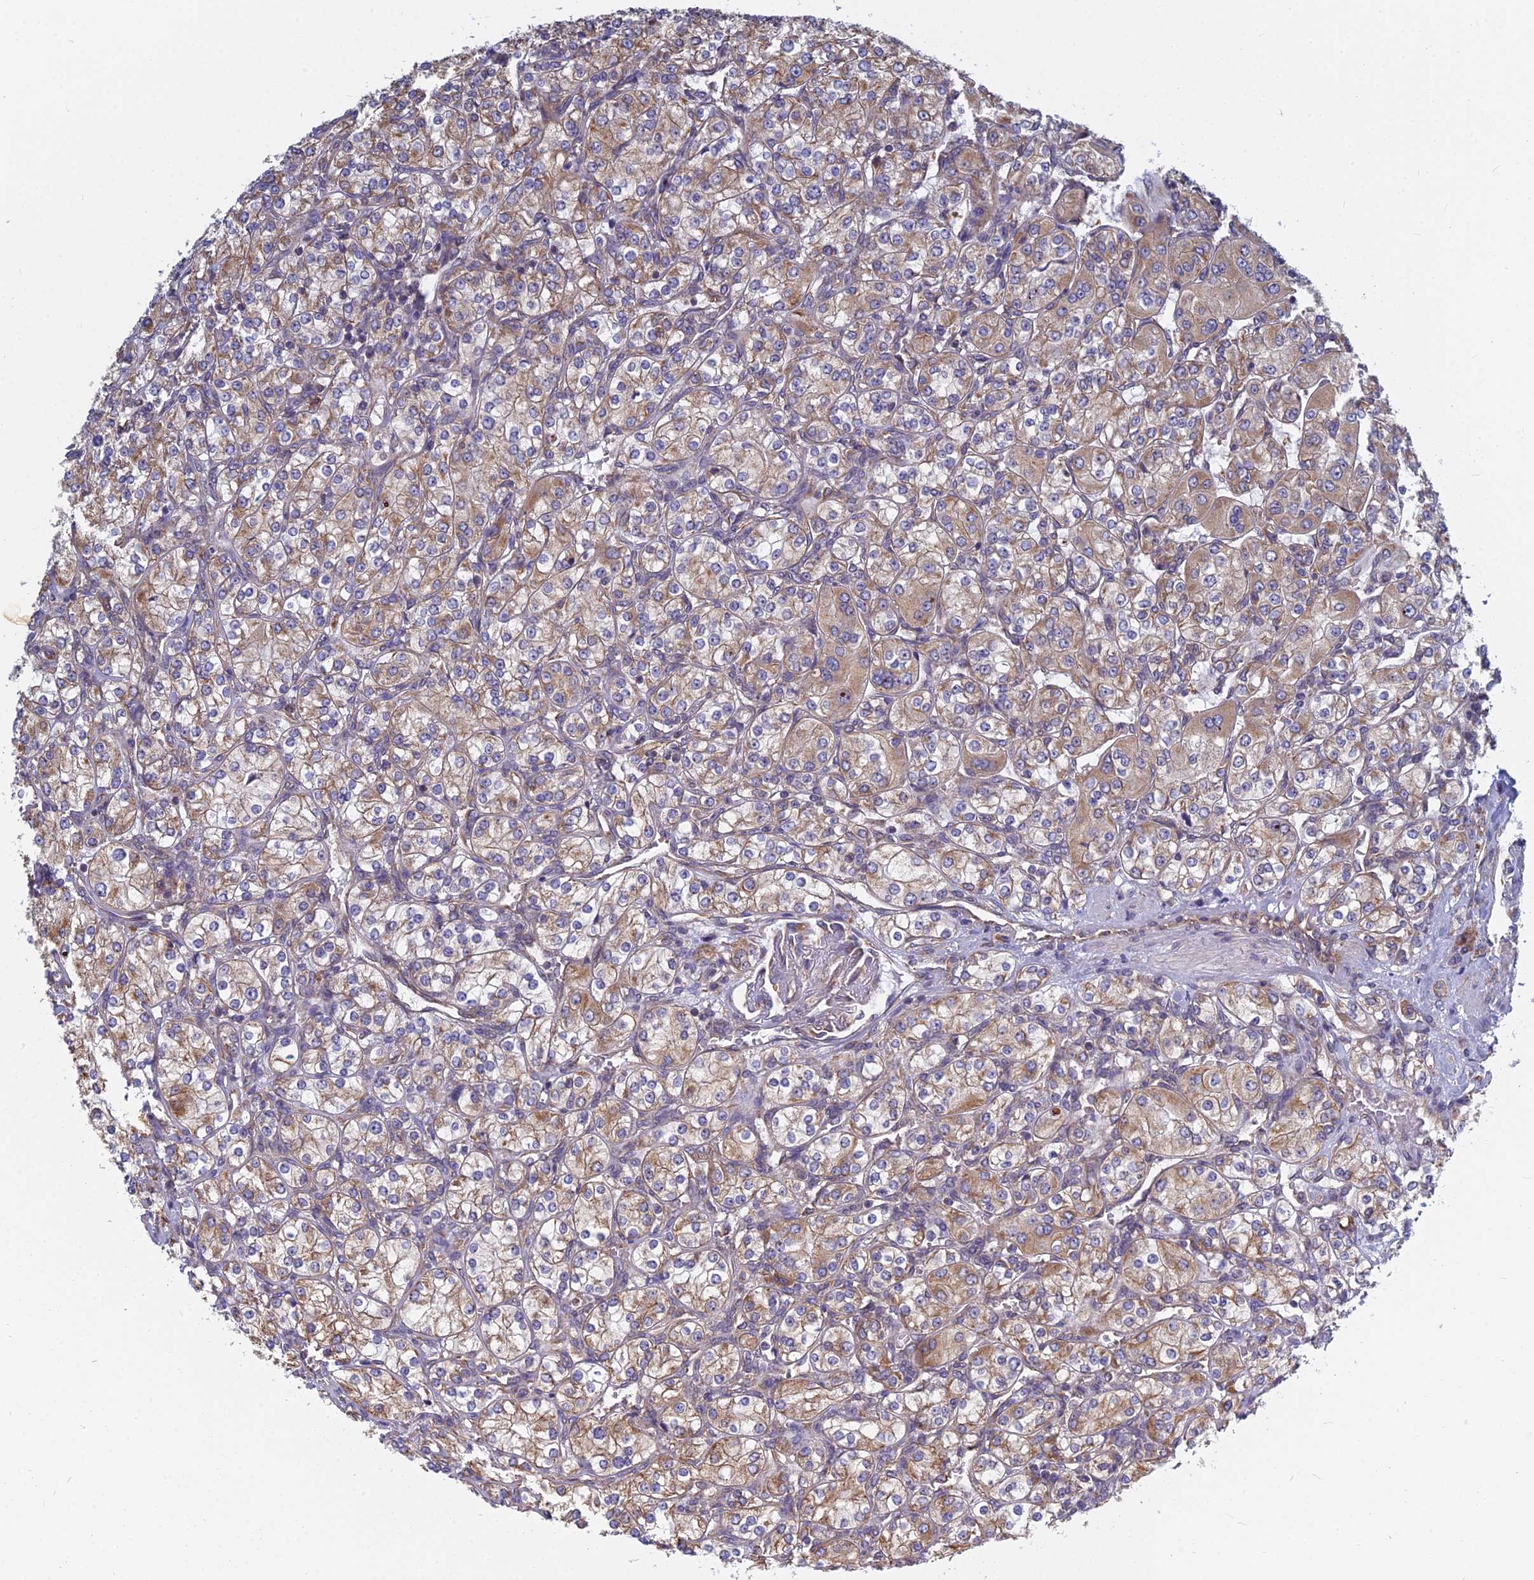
{"staining": {"intensity": "moderate", "quantity": "25%-75%", "location": "cytoplasmic/membranous"}, "tissue": "renal cancer", "cell_type": "Tumor cells", "image_type": "cancer", "snomed": [{"axis": "morphology", "description": "Adenocarcinoma, NOS"}, {"axis": "topography", "description": "Kidney"}], "caption": "This is an image of immunohistochemistry staining of renal adenocarcinoma, which shows moderate expression in the cytoplasmic/membranous of tumor cells.", "gene": "KIAA1143", "patient": {"sex": "male", "age": 77}}